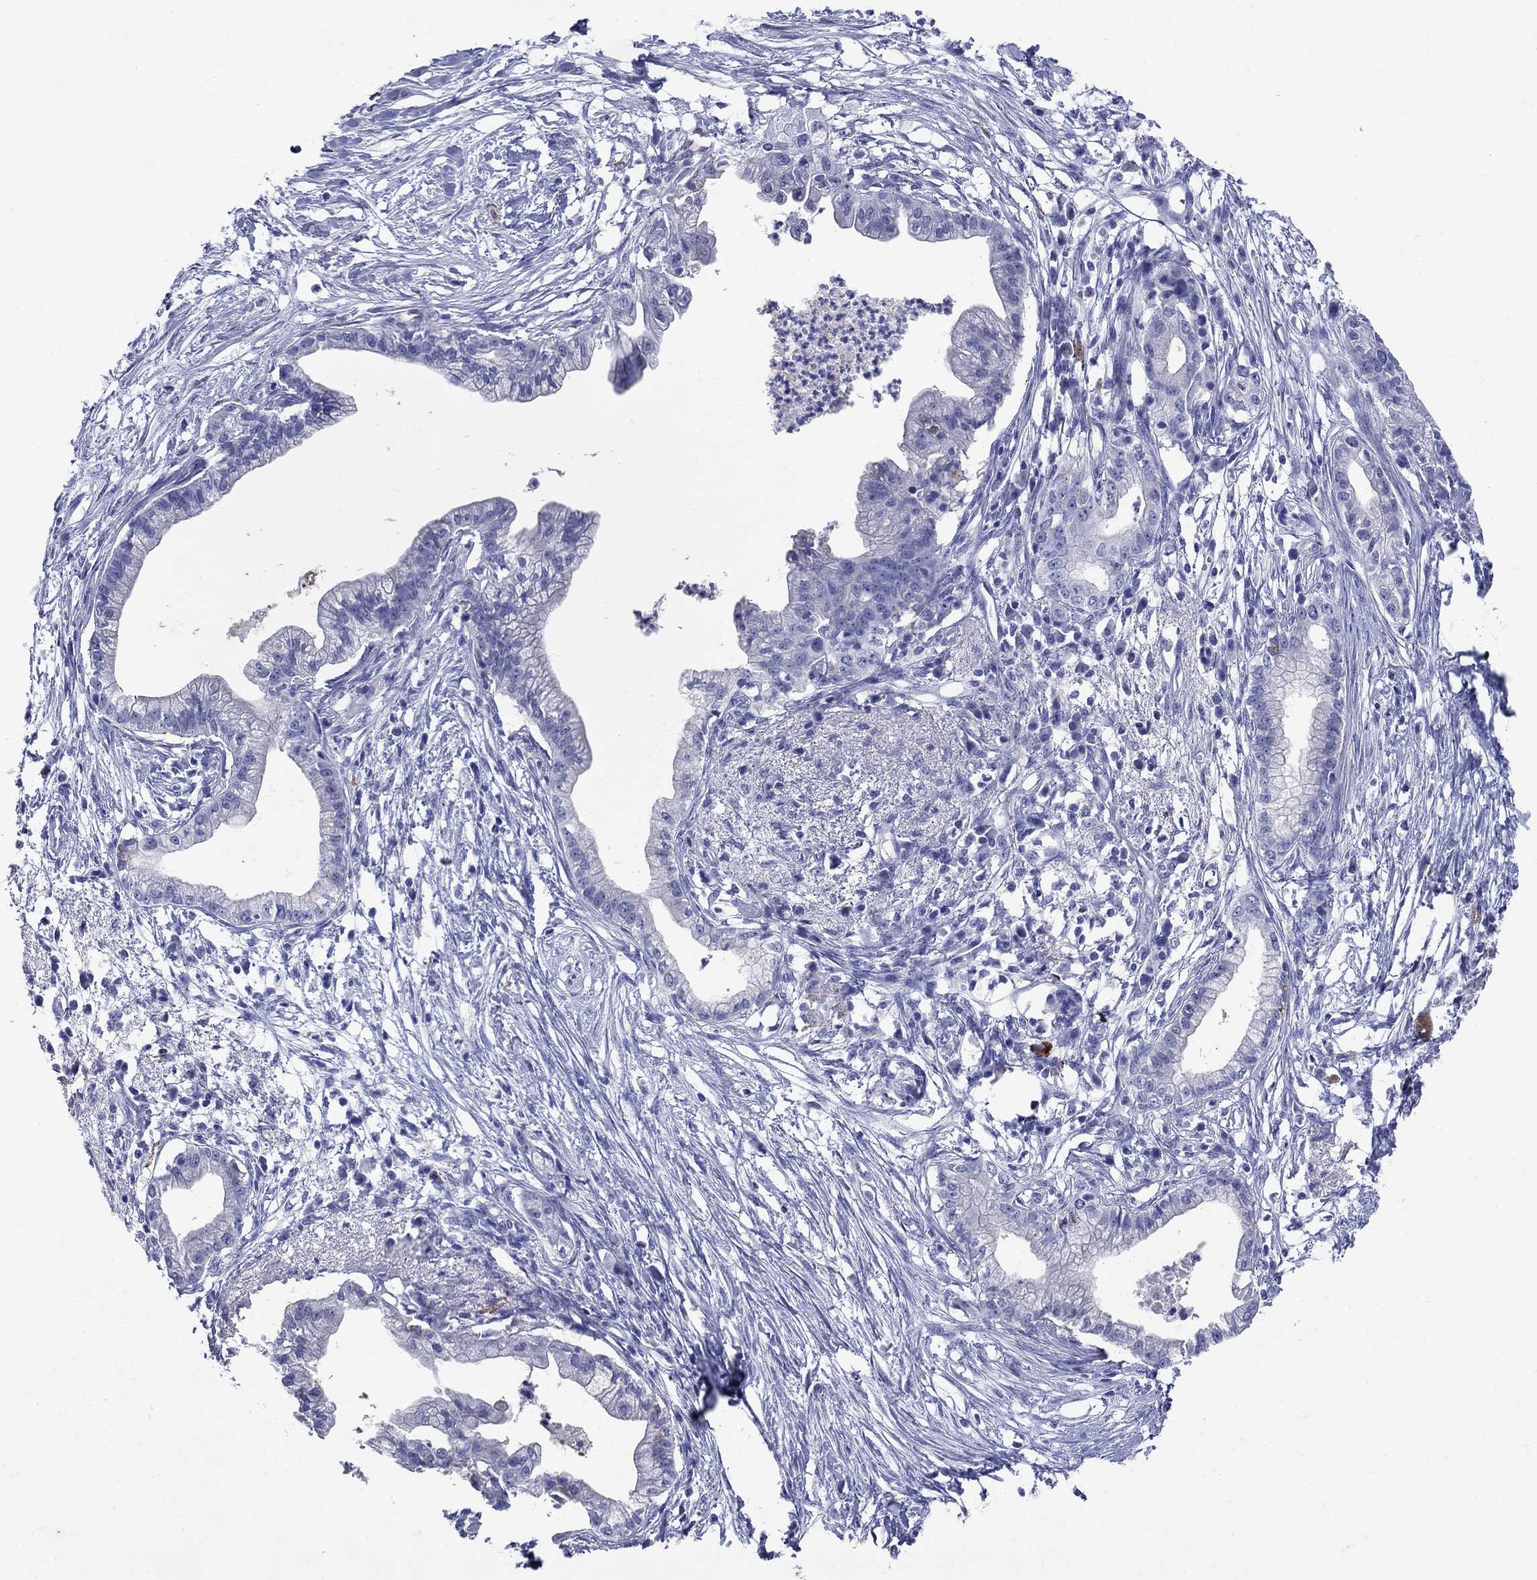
{"staining": {"intensity": "negative", "quantity": "none", "location": "none"}, "tissue": "pancreatic cancer", "cell_type": "Tumor cells", "image_type": "cancer", "snomed": [{"axis": "morphology", "description": "Normal tissue, NOS"}, {"axis": "morphology", "description": "Adenocarcinoma, NOS"}, {"axis": "topography", "description": "Pancreas"}], "caption": "Pancreatic adenocarcinoma stained for a protein using immunohistochemistry reveals no staining tumor cells.", "gene": "CD1A", "patient": {"sex": "female", "age": 58}}